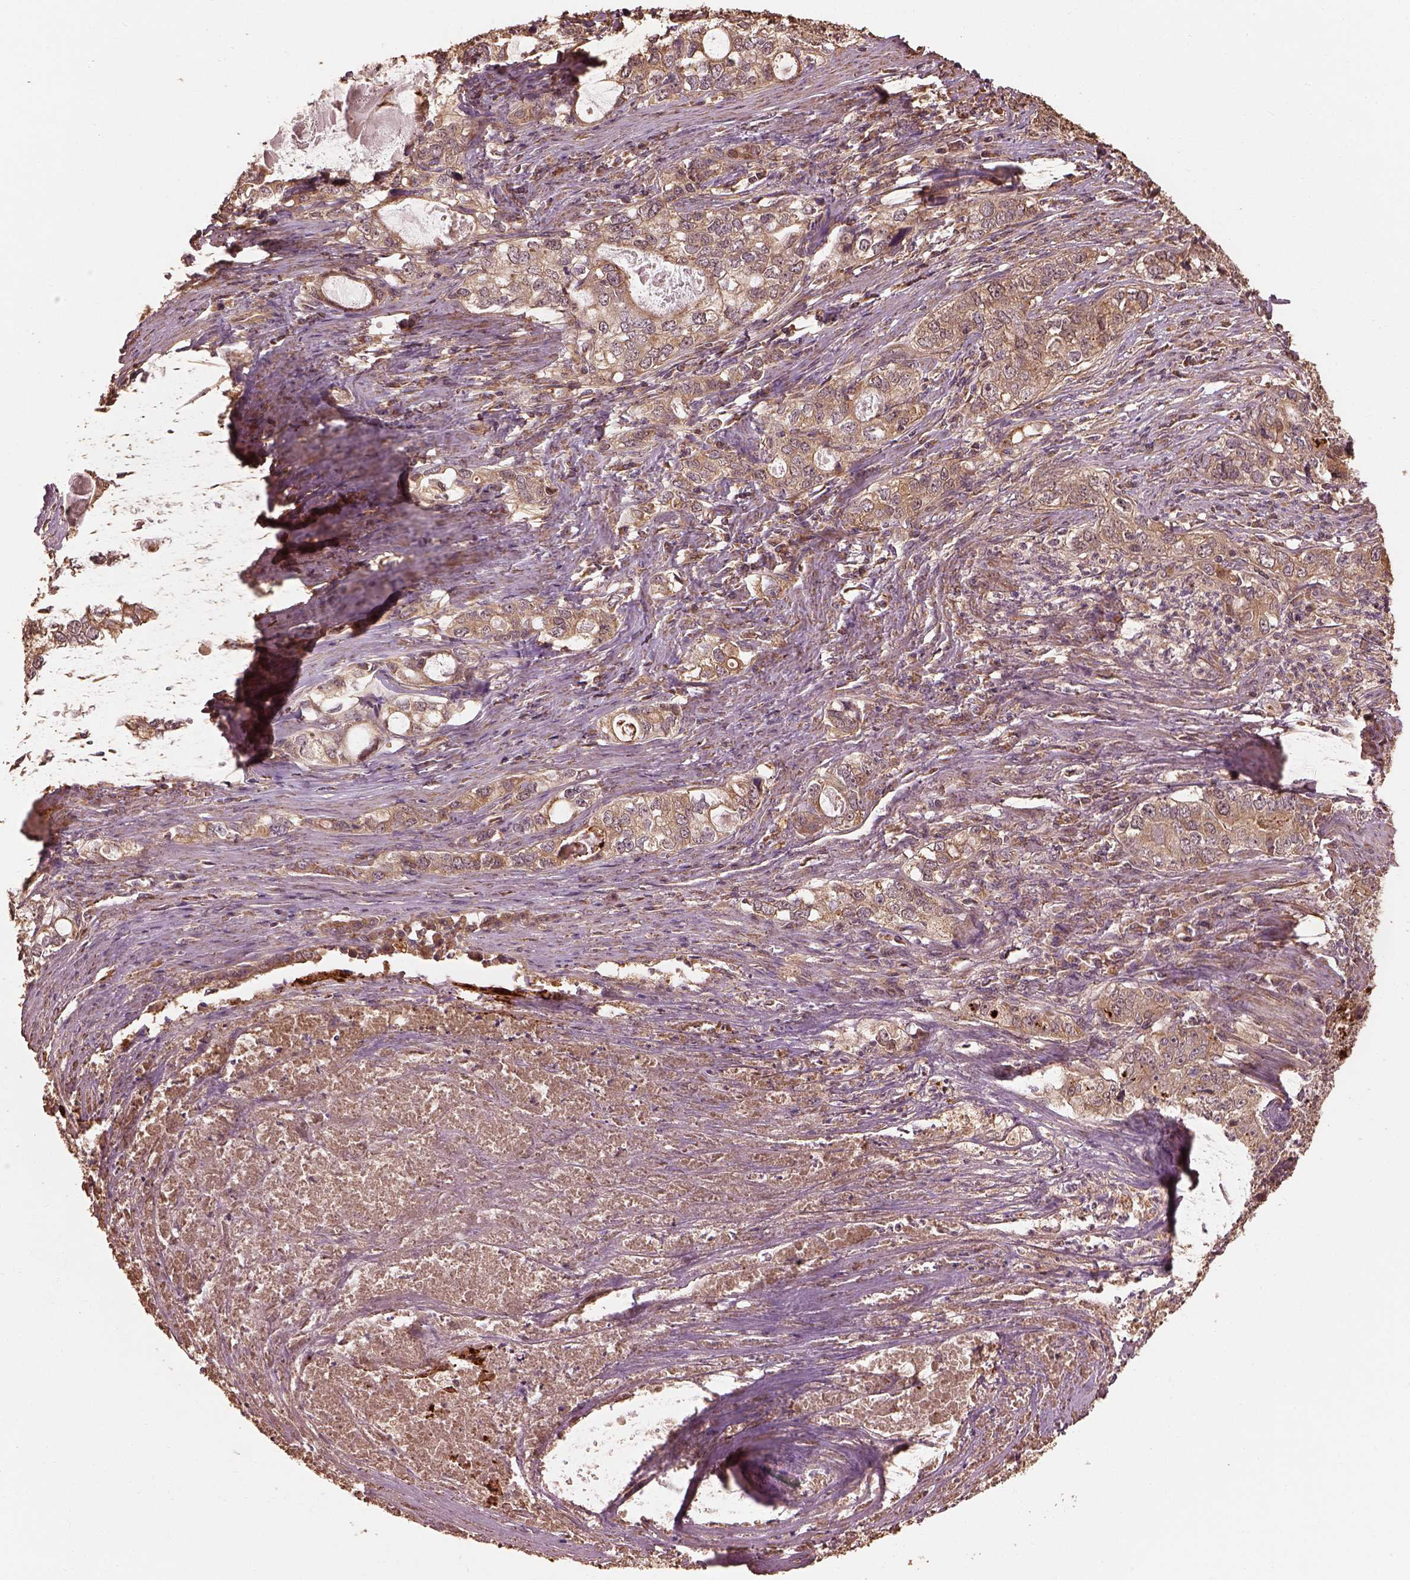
{"staining": {"intensity": "moderate", "quantity": ">75%", "location": "cytoplasmic/membranous"}, "tissue": "stomach cancer", "cell_type": "Tumor cells", "image_type": "cancer", "snomed": [{"axis": "morphology", "description": "Adenocarcinoma, NOS"}, {"axis": "topography", "description": "Stomach, lower"}], "caption": "Stomach cancer (adenocarcinoma) stained for a protein (brown) shows moderate cytoplasmic/membranous positive positivity in about >75% of tumor cells.", "gene": "METTL4", "patient": {"sex": "female", "age": 72}}